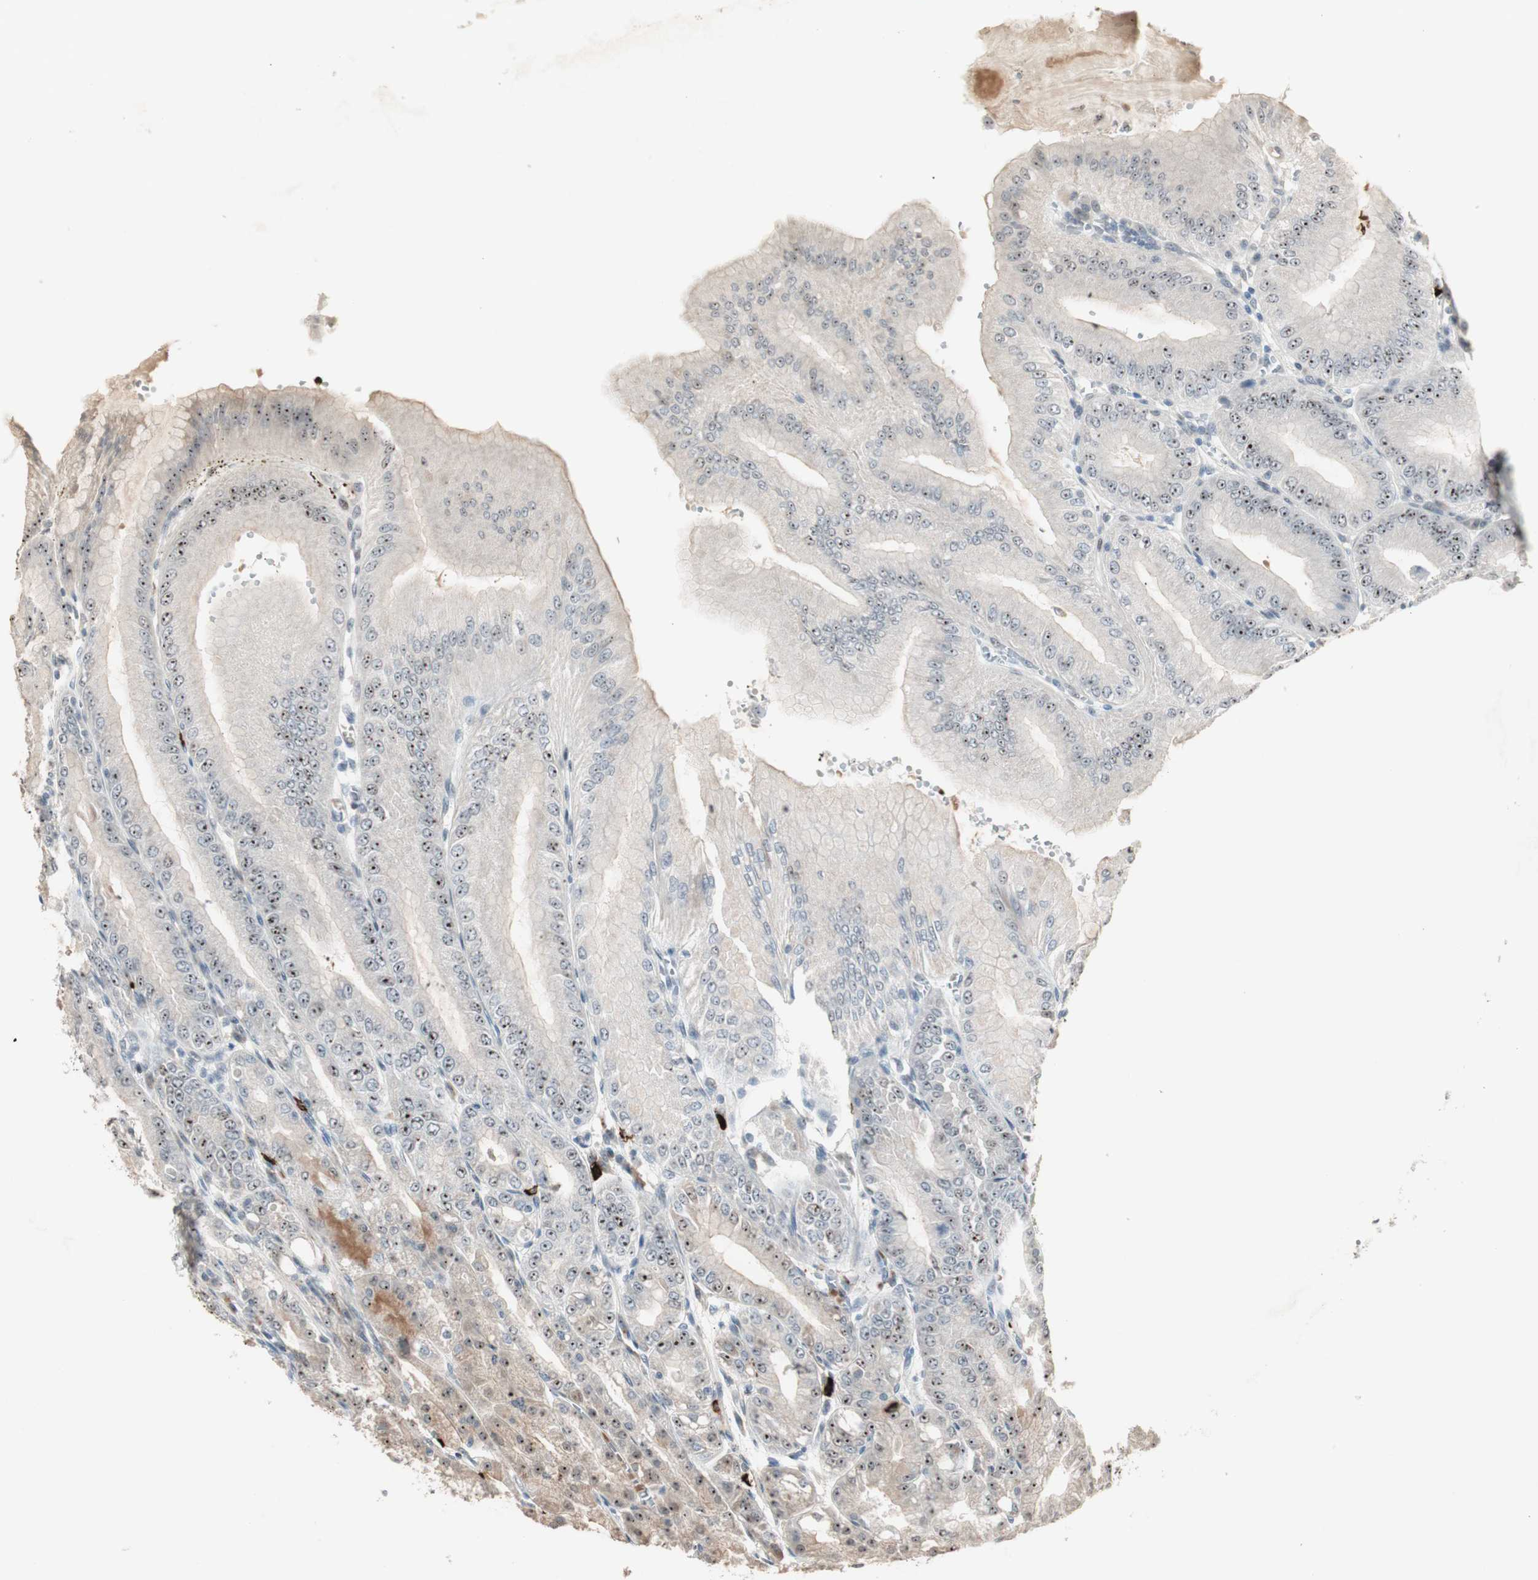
{"staining": {"intensity": "moderate", "quantity": "25%-75%", "location": "cytoplasmic/membranous,nuclear"}, "tissue": "stomach", "cell_type": "Glandular cells", "image_type": "normal", "snomed": [{"axis": "morphology", "description": "Normal tissue, NOS"}, {"axis": "topography", "description": "Stomach, lower"}], "caption": "This micrograph shows immunohistochemistry (IHC) staining of benign stomach, with medium moderate cytoplasmic/membranous,nuclear staining in about 25%-75% of glandular cells.", "gene": "ETV4", "patient": {"sex": "male", "age": 71}}